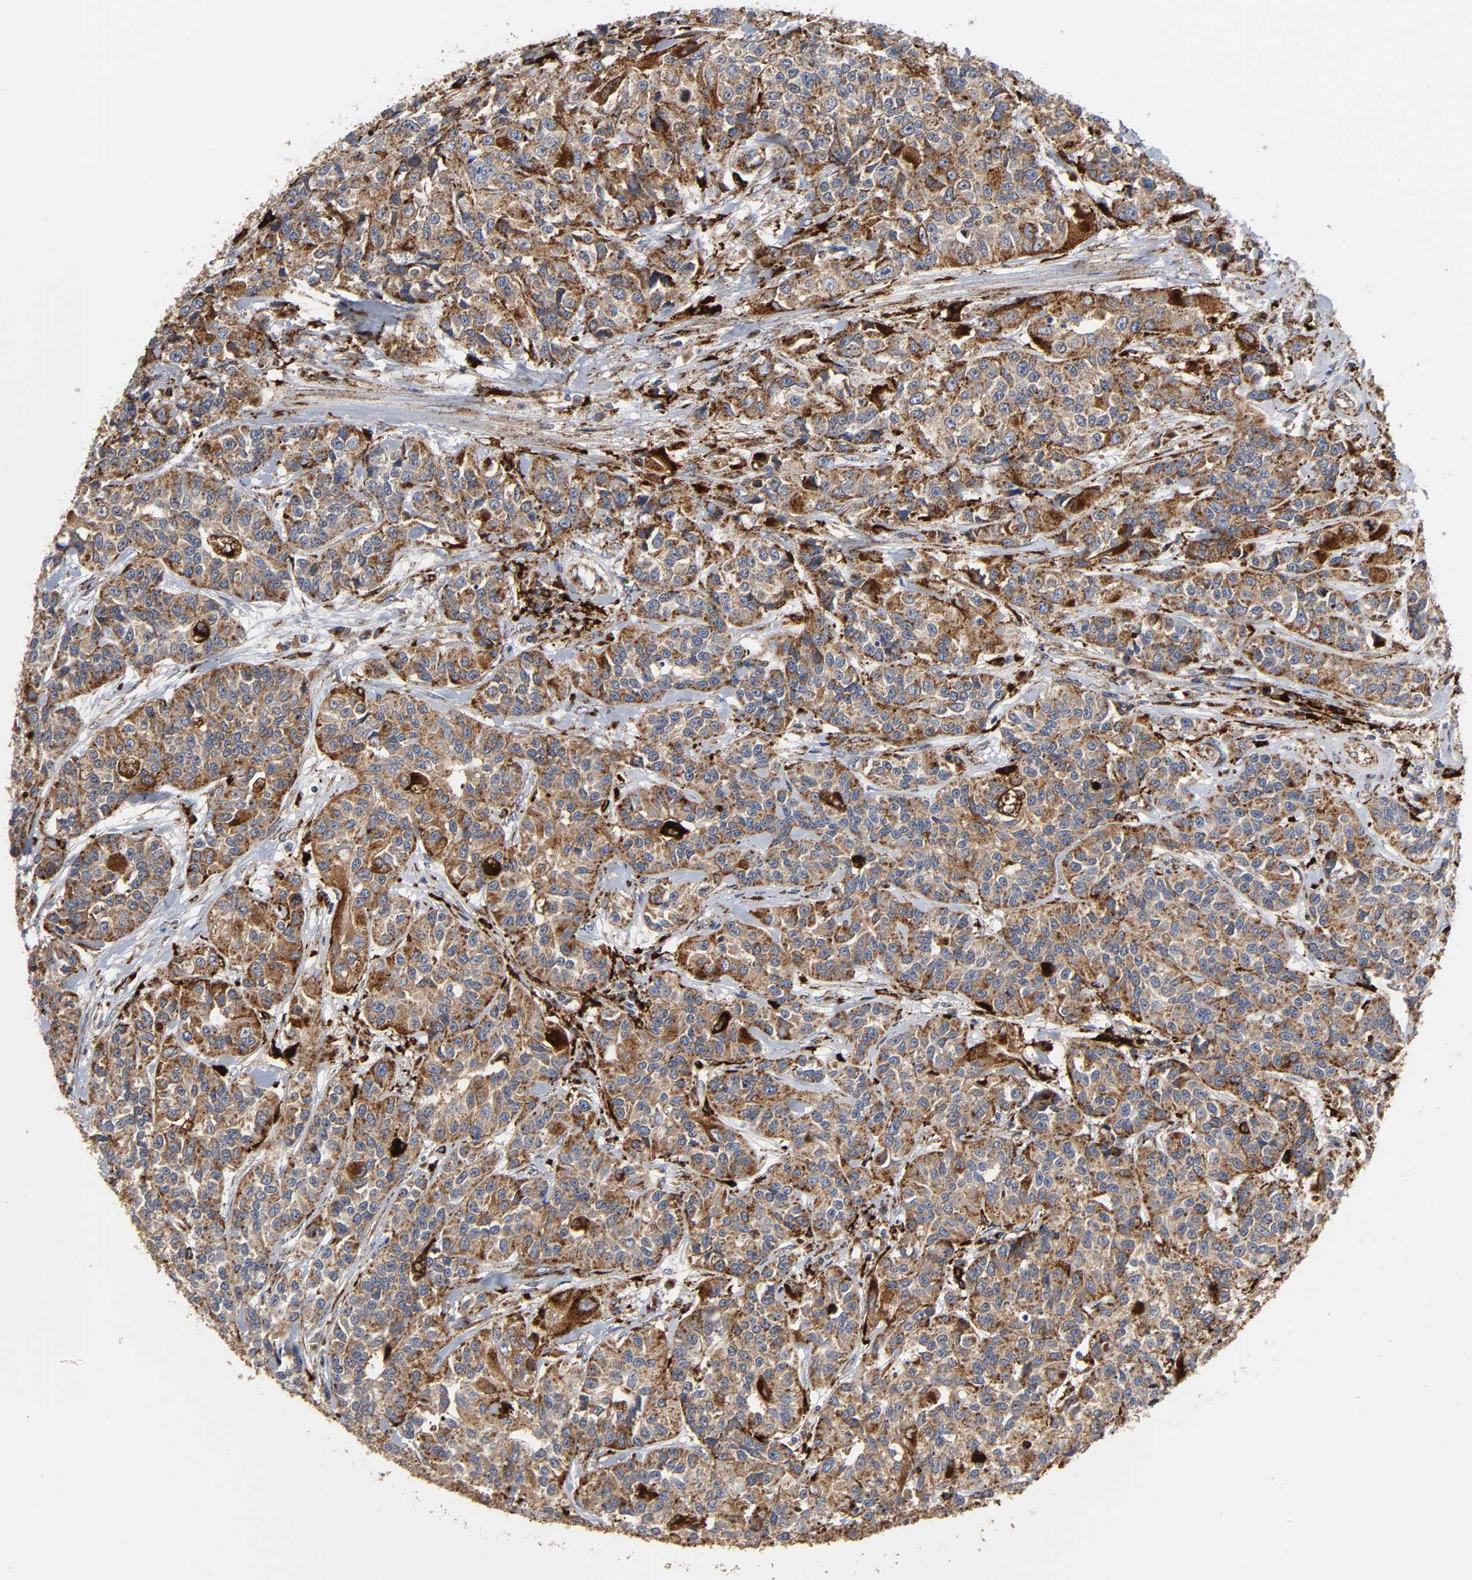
{"staining": {"intensity": "moderate", "quantity": ">75%", "location": "cytoplasmic/membranous"}, "tissue": "urothelial cancer", "cell_type": "Tumor cells", "image_type": "cancer", "snomed": [{"axis": "morphology", "description": "Urothelial carcinoma, High grade"}, {"axis": "topography", "description": "Urinary bladder"}], "caption": "Immunohistochemistry (IHC) (DAB (3,3'-diaminobenzidine)) staining of urothelial cancer reveals moderate cytoplasmic/membranous protein positivity in about >75% of tumor cells. The staining was performed using DAB (3,3'-diaminobenzidine), with brown indicating positive protein expression. Nuclei are stained blue with hematoxylin.", "gene": "PSAP", "patient": {"sex": "female", "age": 81}}